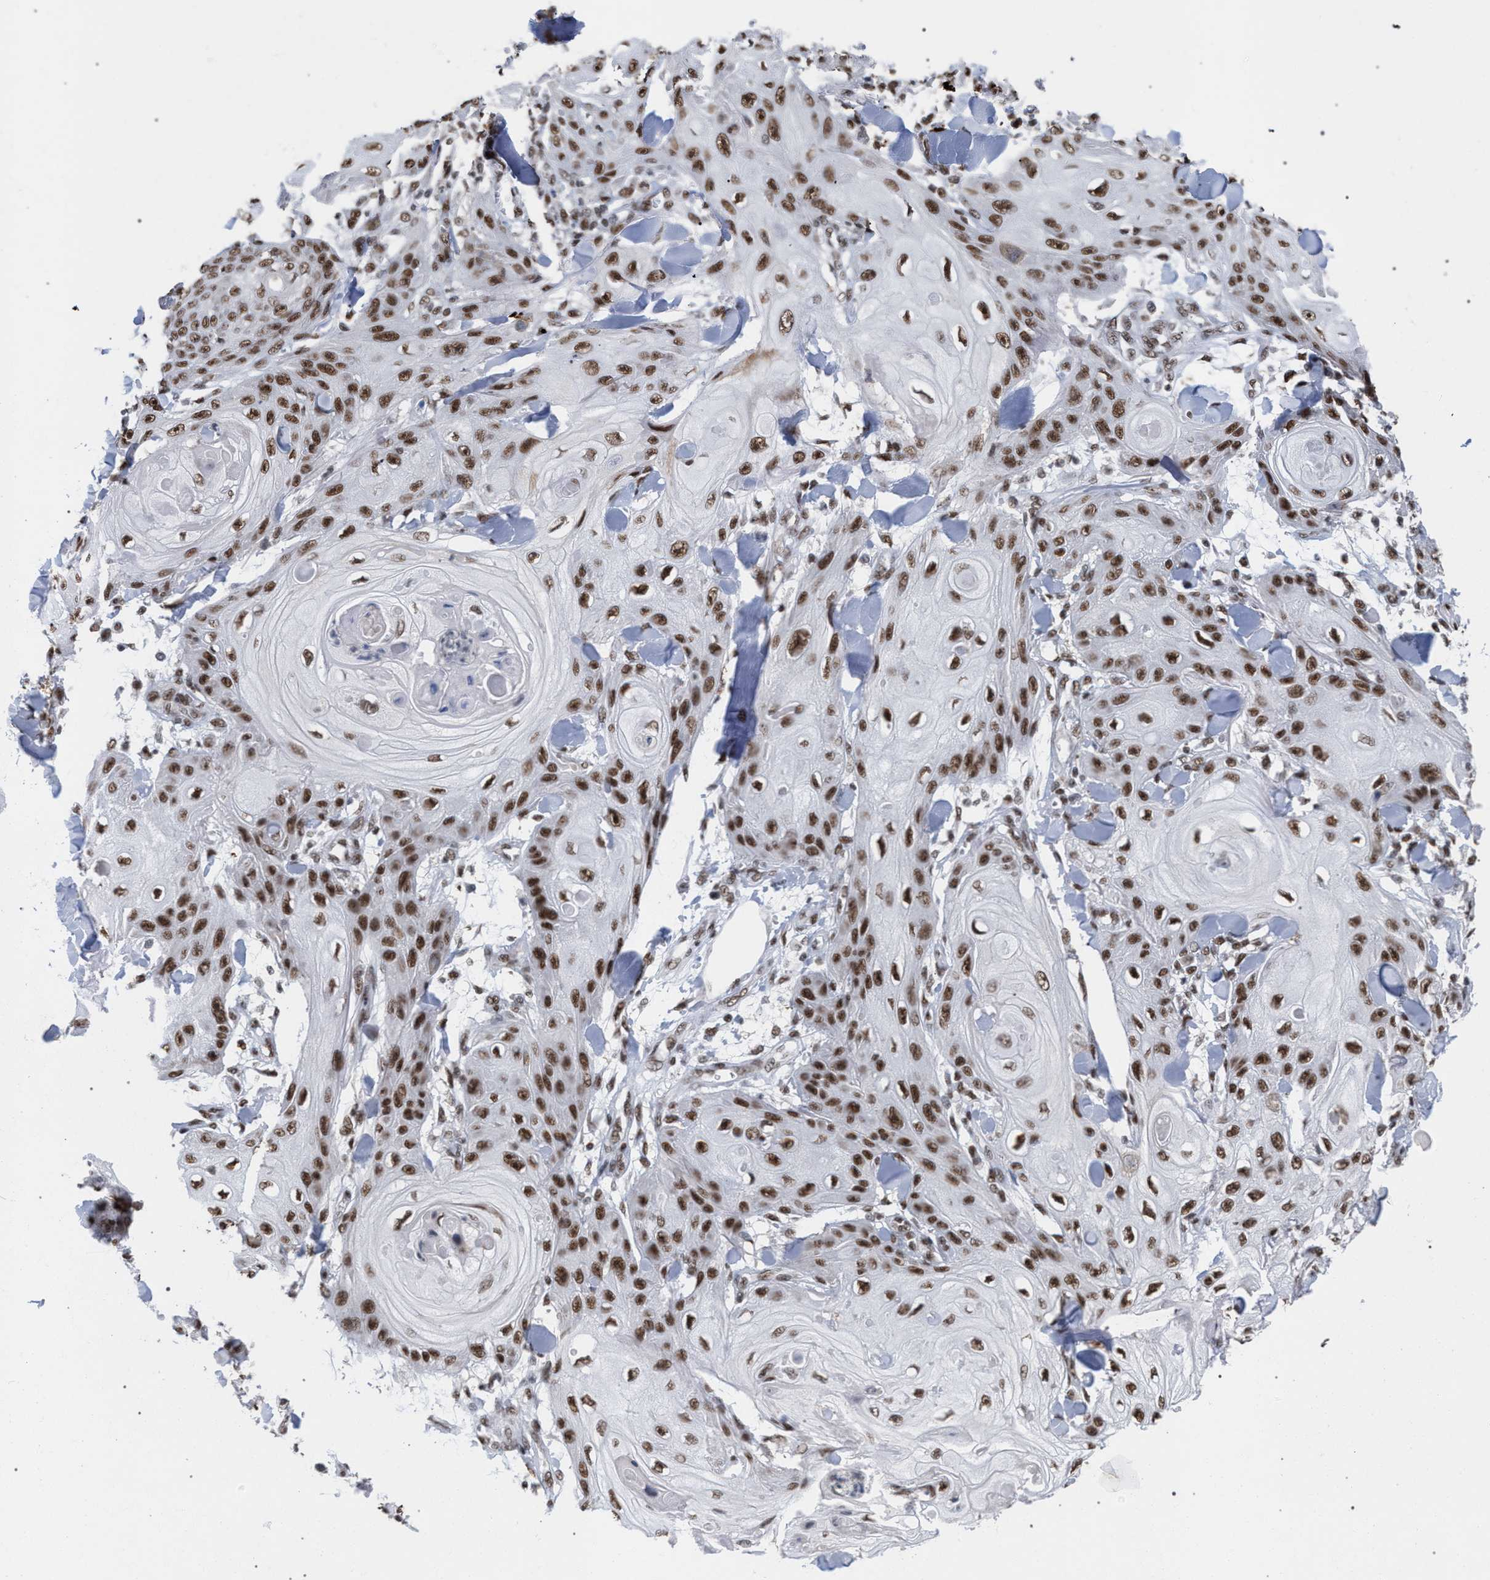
{"staining": {"intensity": "moderate", "quantity": ">75%", "location": "nuclear"}, "tissue": "skin cancer", "cell_type": "Tumor cells", "image_type": "cancer", "snomed": [{"axis": "morphology", "description": "Squamous cell carcinoma, NOS"}, {"axis": "topography", "description": "Skin"}], "caption": "Approximately >75% of tumor cells in human squamous cell carcinoma (skin) reveal moderate nuclear protein positivity as visualized by brown immunohistochemical staining.", "gene": "SCAF4", "patient": {"sex": "male", "age": 74}}